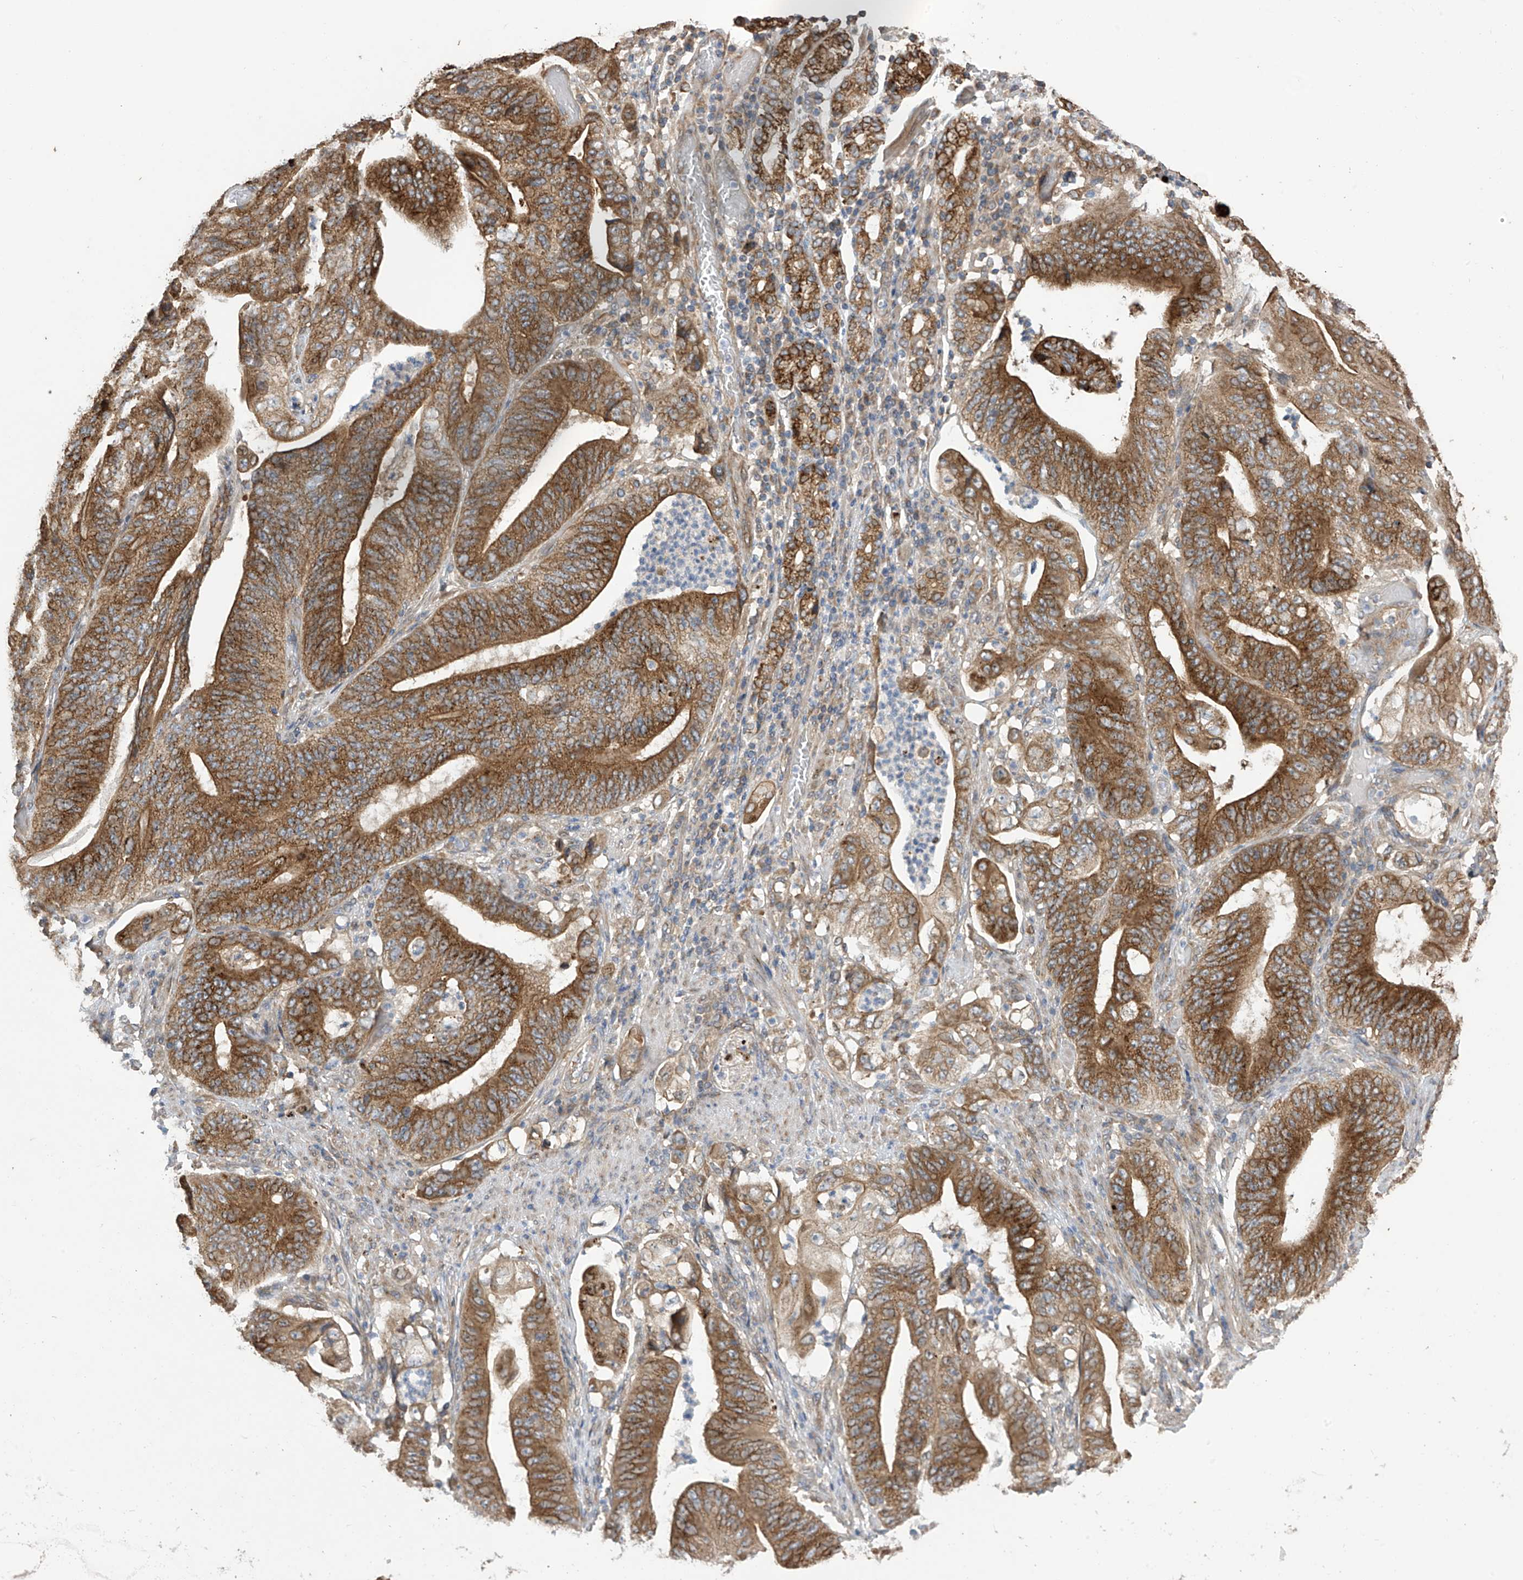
{"staining": {"intensity": "moderate", "quantity": ">75%", "location": "cytoplasmic/membranous"}, "tissue": "stomach cancer", "cell_type": "Tumor cells", "image_type": "cancer", "snomed": [{"axis": "morphology", "description": "Adenocarcinoma, NOS"}, {"axis": "topography", "description": "Stomach"}], "caption": "Protein expression analysis of stomach cancer (adenocarcinoma) reveals moderate cytoplasmic/membranous staining in approximately >75% of tumor cells.", "gene": "PNPT1", "patient": {"sex": "female", "age": 73}}